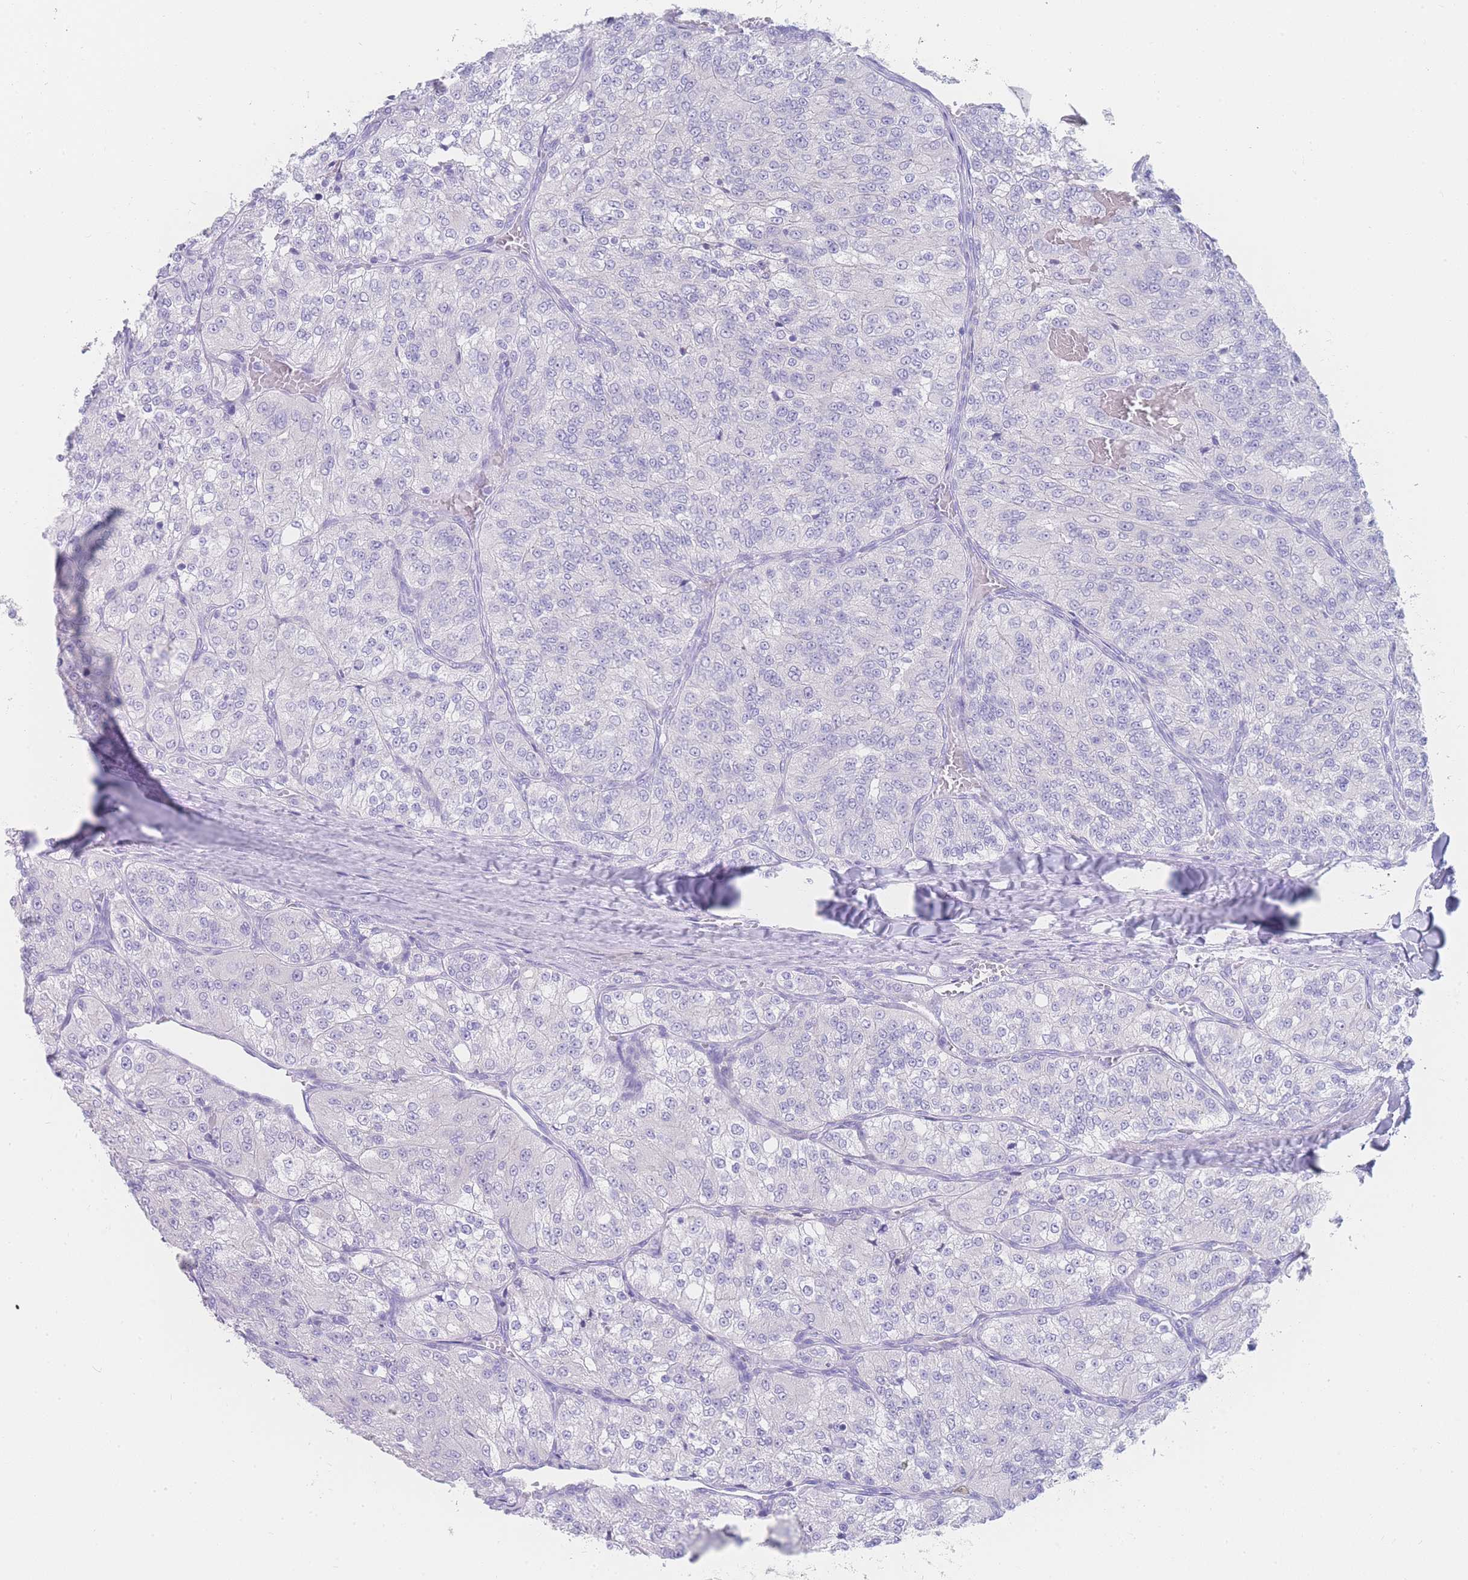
{"staining": {"intensity": "negative", "quantity": "none", "location": "none"}, "tissue": "renal cancer", "cell_type": "Tumor cells", "image_type": "cancer", "snomed": [{"axis": "morphology", "description": "Adenocarcinoma, NOS"}, {"axis": "topography", "description": "Kidney"}], "caption": "Immunohistochemistry (IHC) image of renal adenocarcinoma stained for a protein (brown), which displays no positivity in tumor cells. Brightfield microscopy of immunohistochemistry (IHC) stained with DAB (brown) and hematoxylin (blue), captured at high magnification.", "gene": "LZTFL1", "patient": {"sex": "female", "age": 63}}